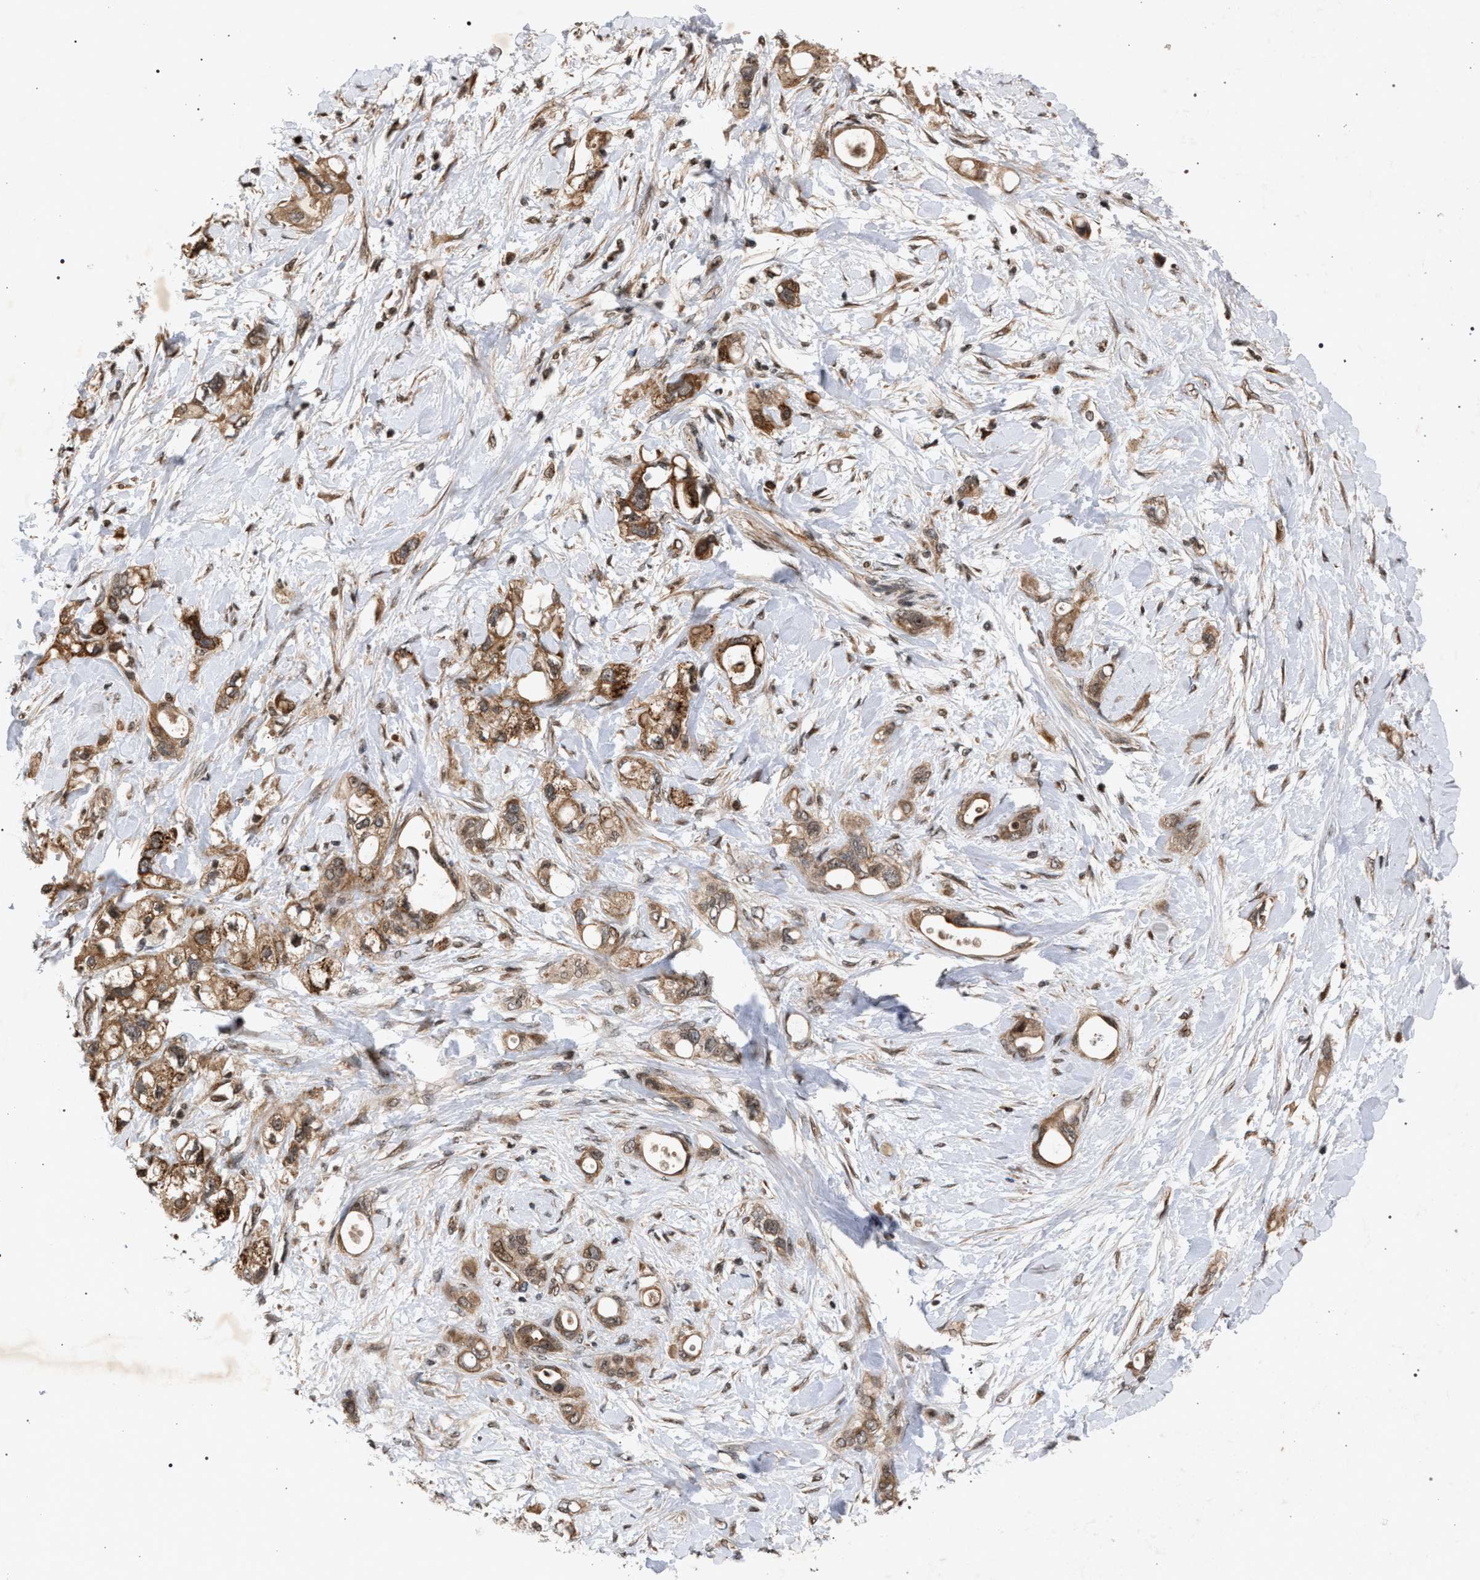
{"staining": {"intensity": "moderate", "quantity": ">75%", "location": "cytoplasmic/membranous"}, "tissue": "pancreatic cancer", "cell_type": "Tumor cells", "image_type": "cancer", "snomed": [{"axis": "morphology", "description": "Adenocarcinoma, NOS"}, {"axis": "topography", "description": "Pancreas"}], "caption": "This photomicrograph displays IHC staining of pancreatic cancer, with medium moderate cytoplasmic/membranous staining in approximately >75% of tumor cells.", "gene": "IRAK4", "patient": {"sex": "female", "age": 56}}